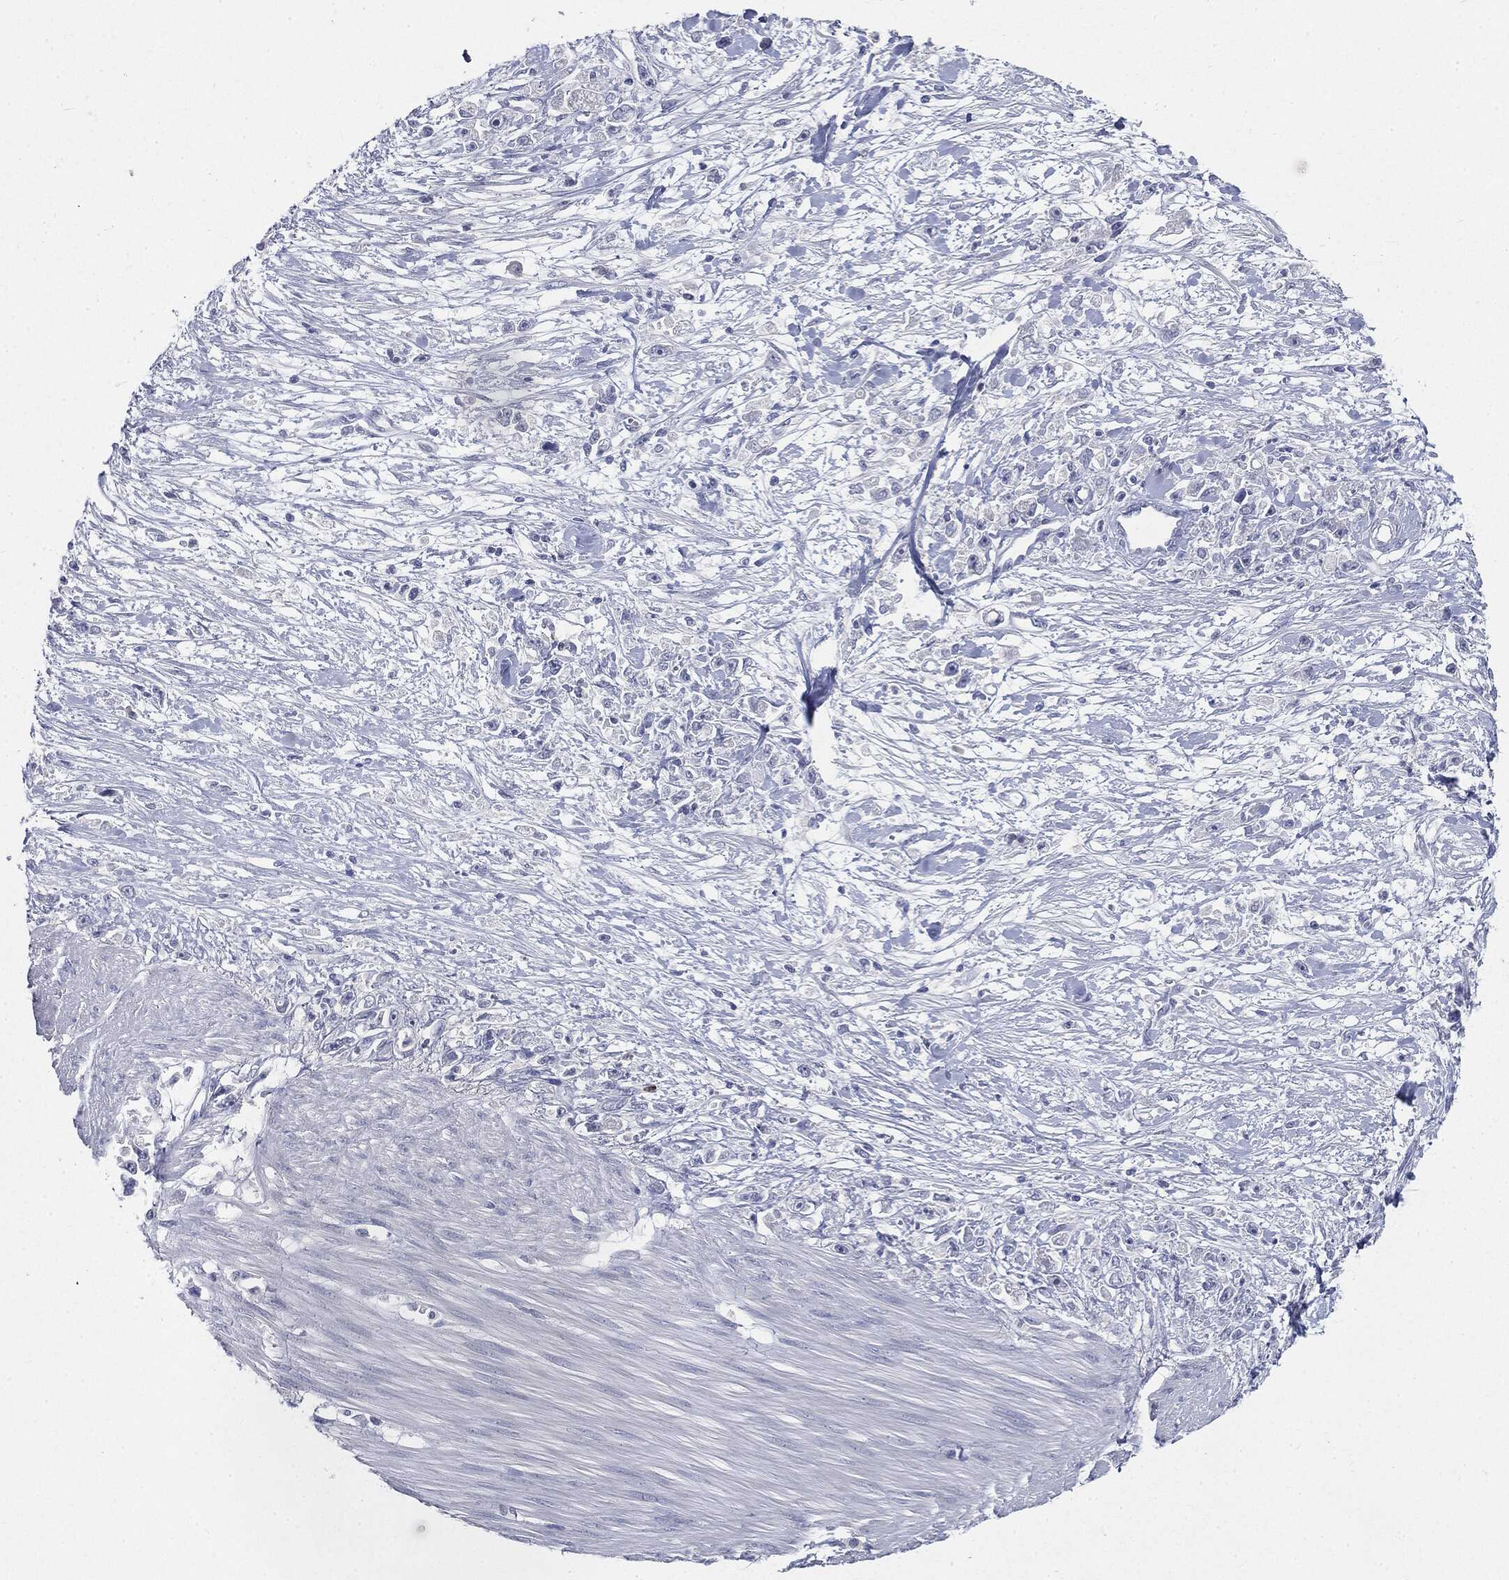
{"staining": {"intensity": "negative", "quantity": "none", "location": "none"}, "tissue": "stomach cancer", "cell_type": "Tumor cells", "image_type": "cancer", "snomed": [{"axis": "morphology", "description": "Adenocarcinoma, NOS"}, {"axis": "topography", "description": "Stomach"}], "caption": "Protein analysis of stomach adenocarcinoma shows no significant positivity in tumor cells. (DAB immunohistochemistry visualized using brightfield microscopy, high magnification).", "gene": "CGB1", "patient": {"sex": "female", "age": 59}}